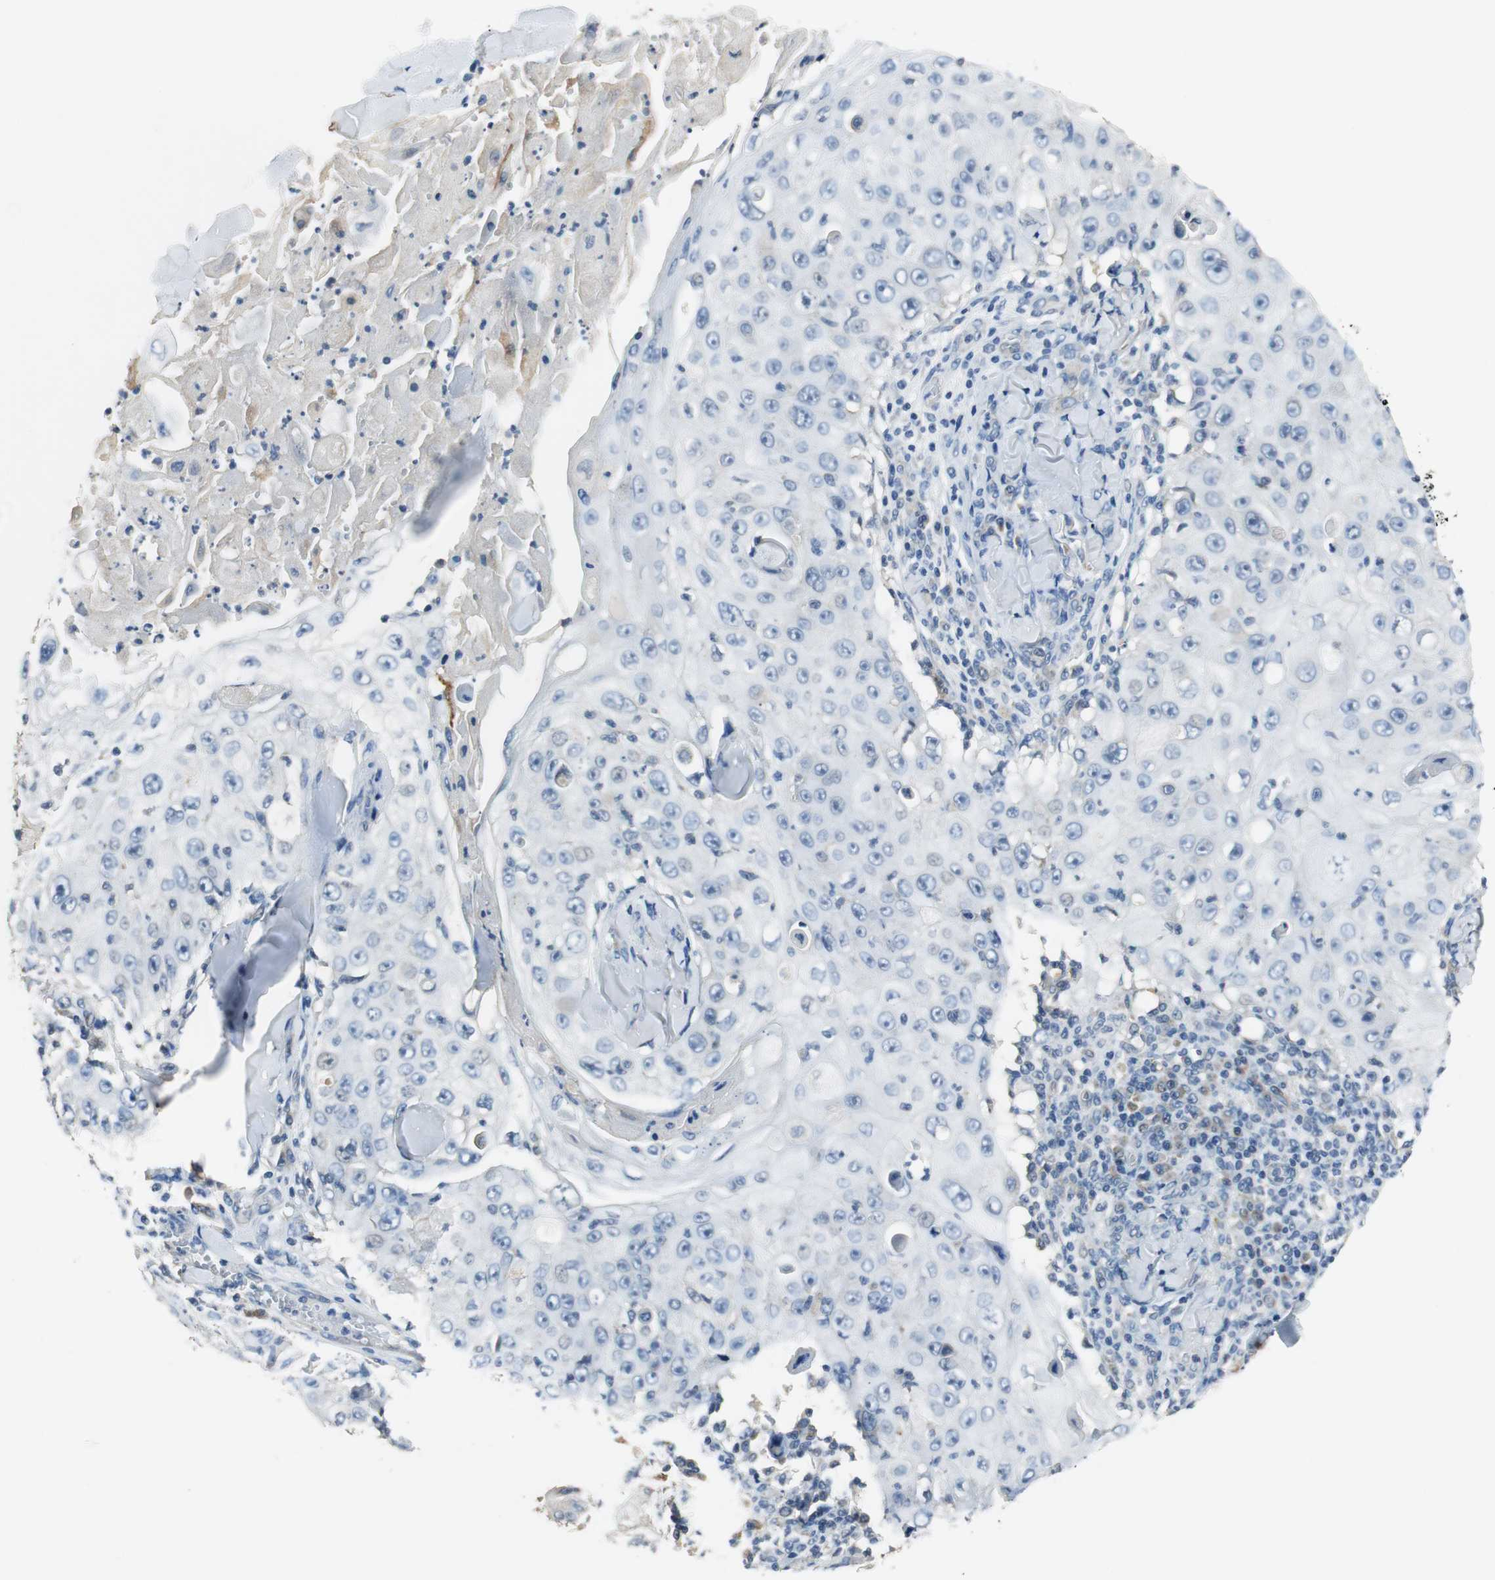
{"staining": {"intensity": "negative", "quantity": "none", "location": "none"}, "tissue": "skin cancer", "cell_type": "Tumor cells", "image_type": "cancer", "snomed": [{"axis": "morphology", "description": "Squamous cell carcinoma, NOS"}, {"axis": "topography", "description": "Skin"}], "caption": "Immunohistochemistry image of neoplastic tissue: human skin cancer (squamous cell carcinoma) stained with DAB shows no significant protein positivity in tumor cells.", "gene": "MTIF2", "patient": {"sex": "male", "age": 86}}